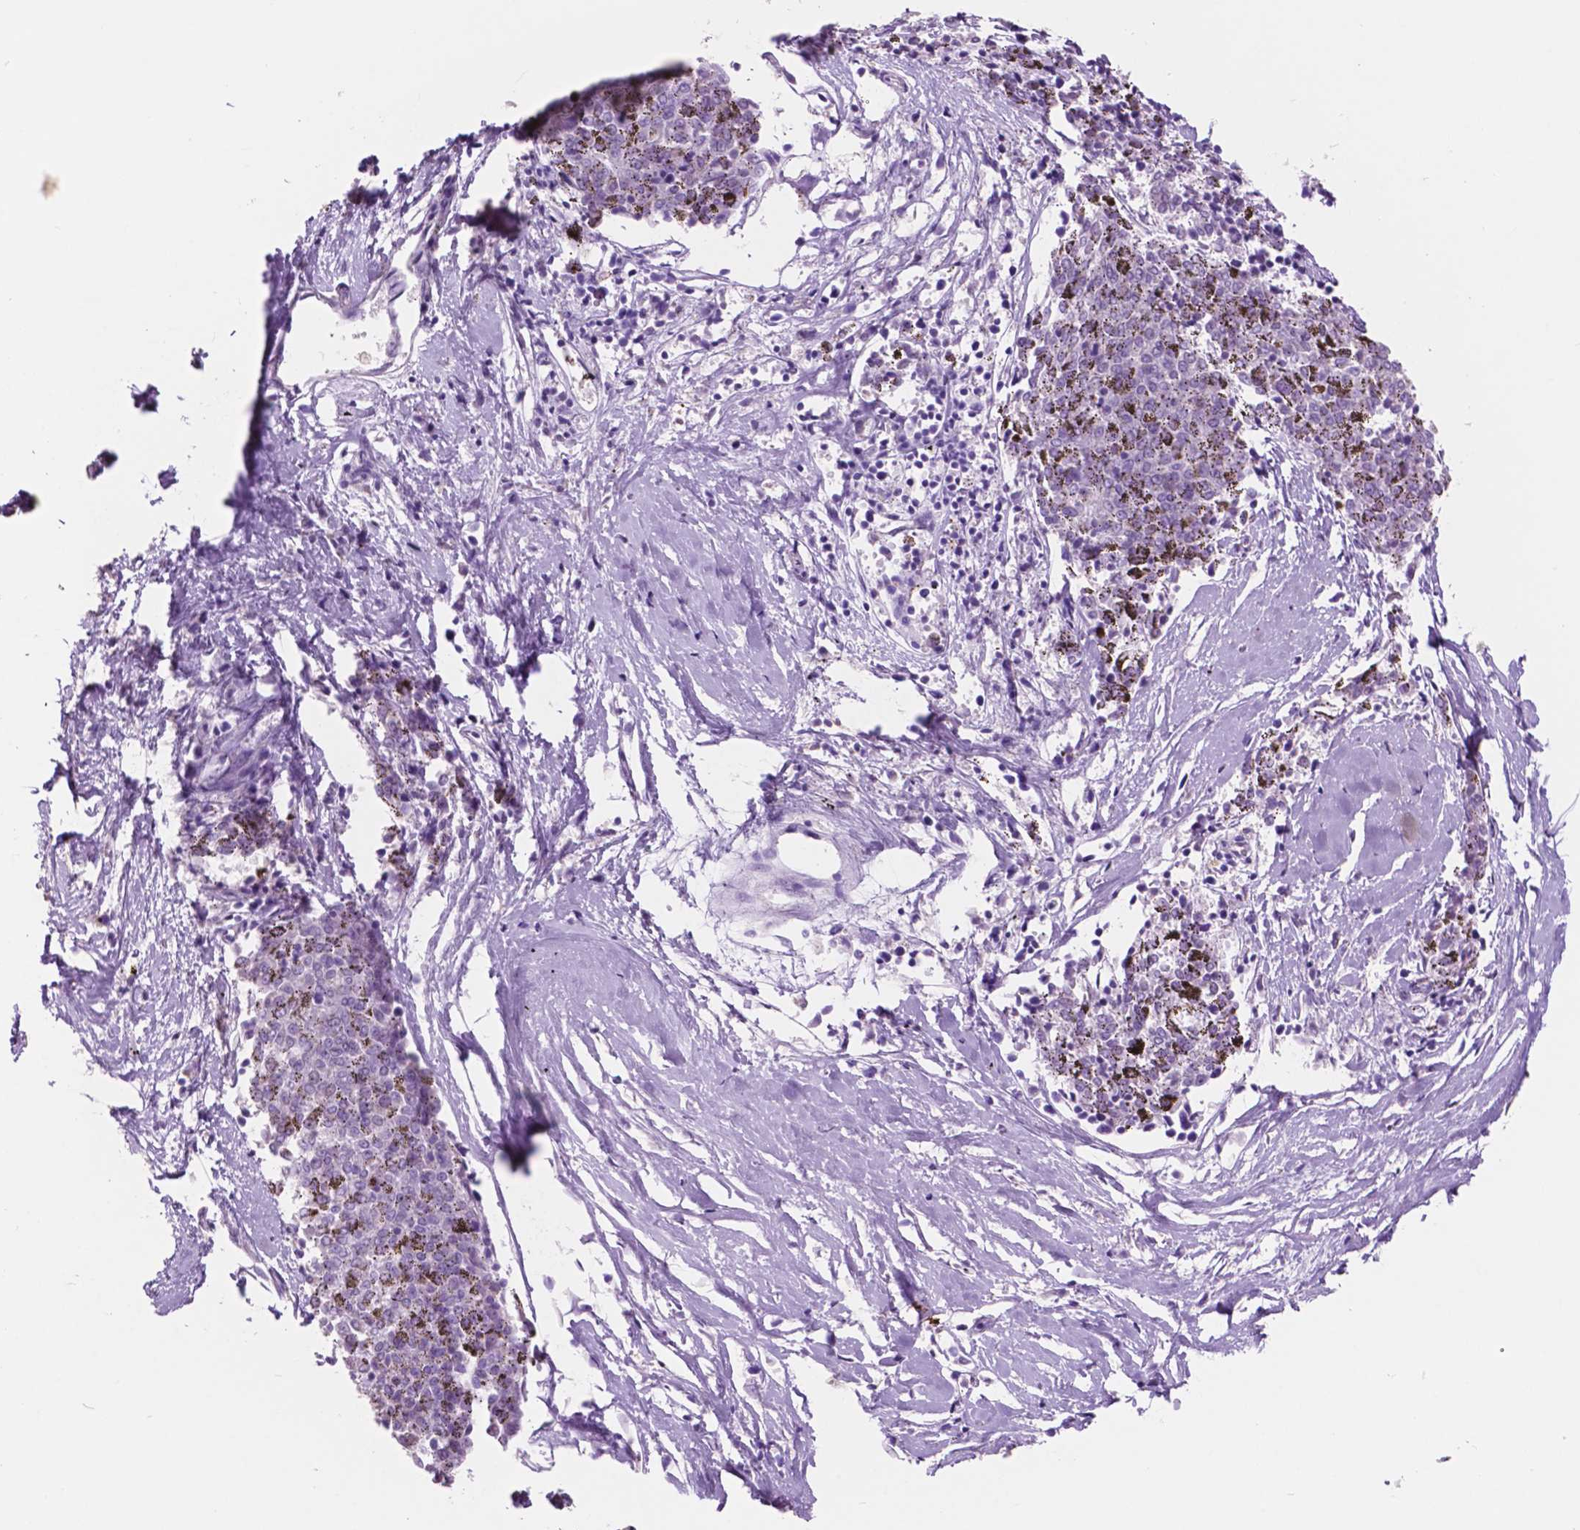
{"staining": {"intensity": "negative", "quantity": "none", "location": "none"}, "tissue": "melanoma", "cell_type": "Tumor cells", "image_type": "cancer", "snomed": [{"axis": "morphology", "description": "Malignant melanoma, NOS"}, {"axis": "topography", "description": "Skin"}], "caption": "Tumor cells are negative for brown protein staining in melanoma.", "gene": "IDO1", "patient": {"sex": "female", "age": 72}}